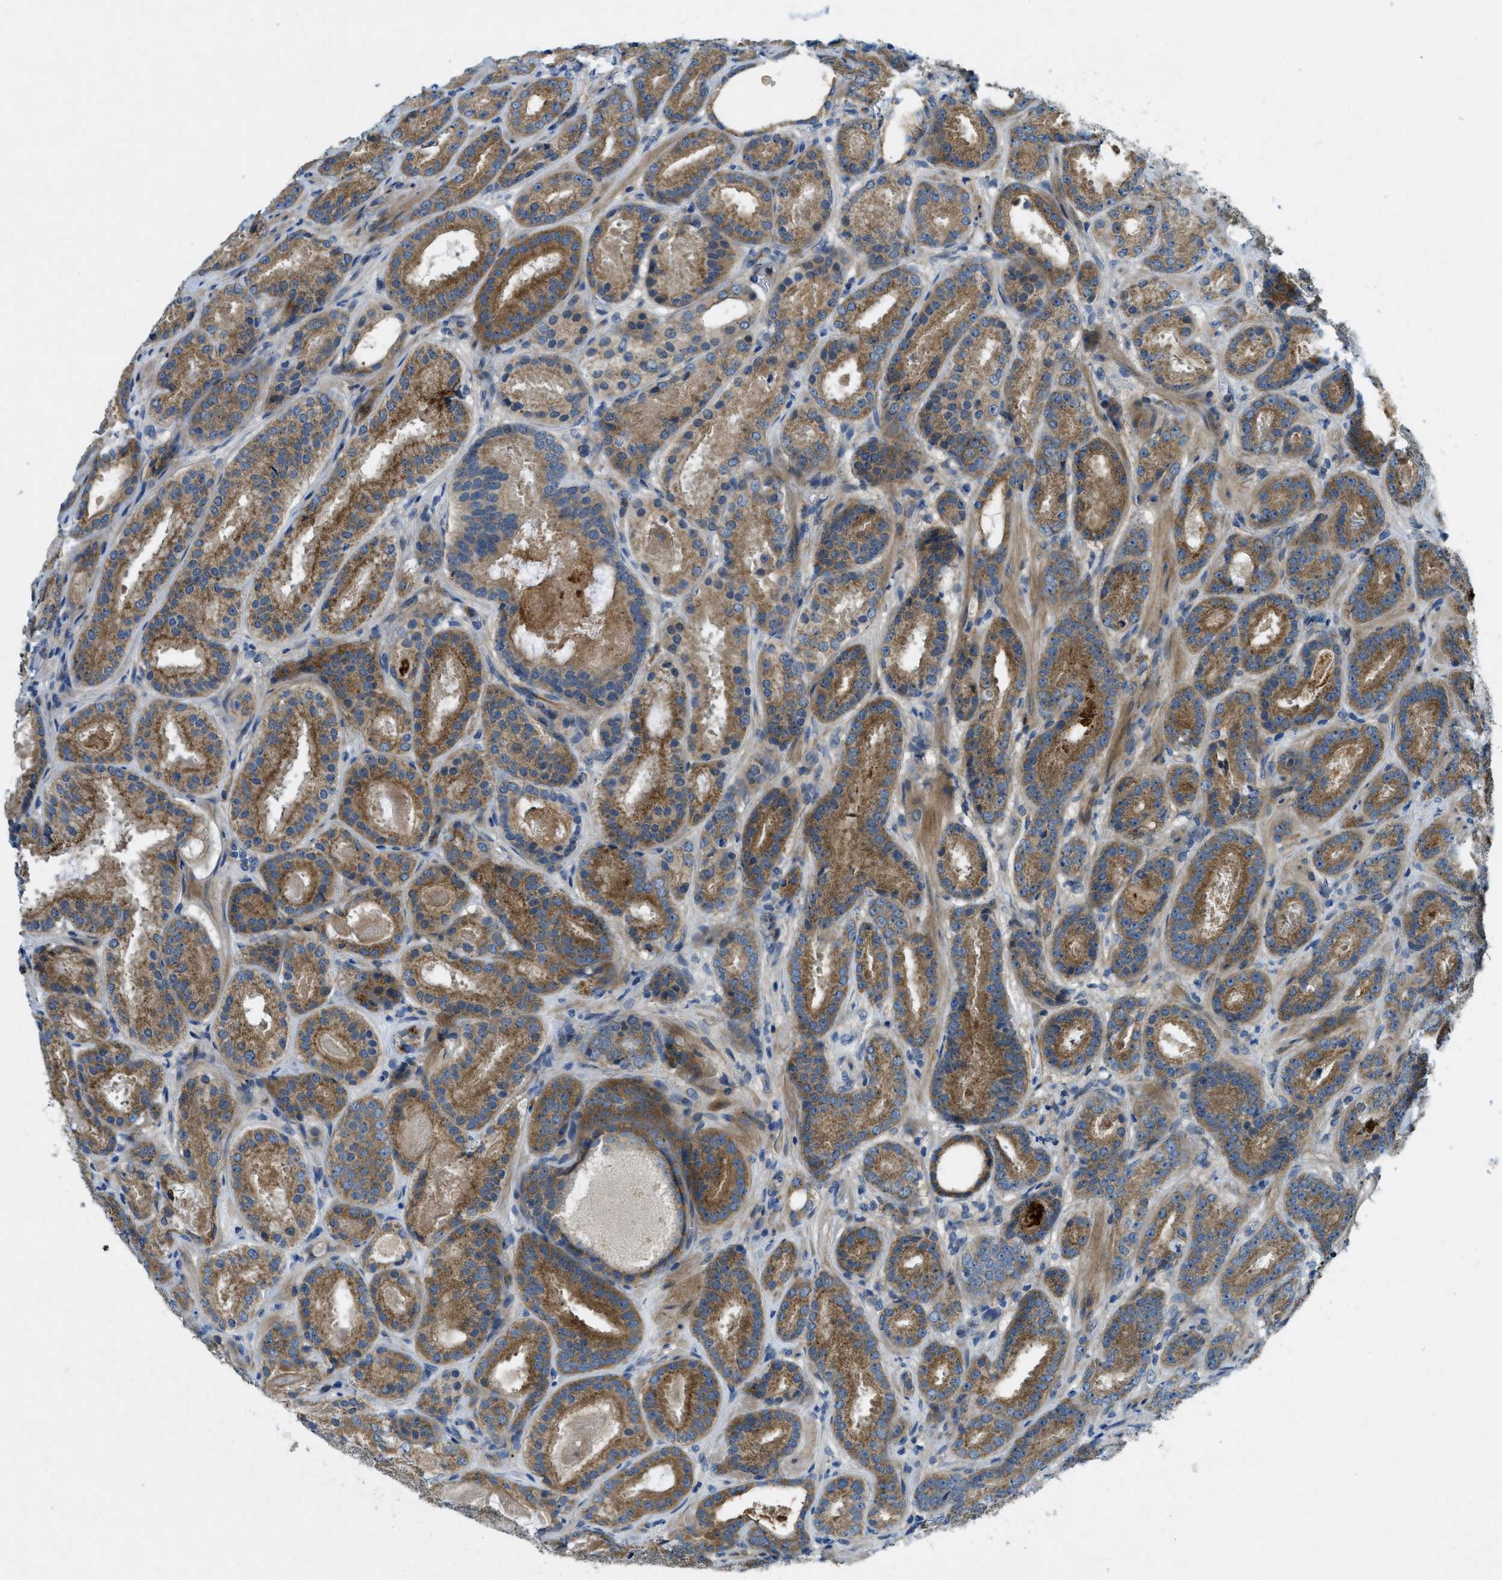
{"staining": {"intensity": "moderate", "quantity": ">75%", "location": "cytoplasmic/membranous"}, "tissue": "prostate cancer", "cell_type": "Tumor cells", "image_type": "cancer", "snomed": [{"axis": "morphology", "description": "Adenocarcinoma, Low grade"}, {"axis": "topography", "description": "Prostate"}], "caption": "This image shows immunohistochemistry (IHC) staining of adenocarcinoma (low-grade) (prostate), with medium moderate cytoplasmic/membranous staining in about >75% of tumor cells.", "gene": "SNX14", "patient": {"sex": "male", "age": 69}}